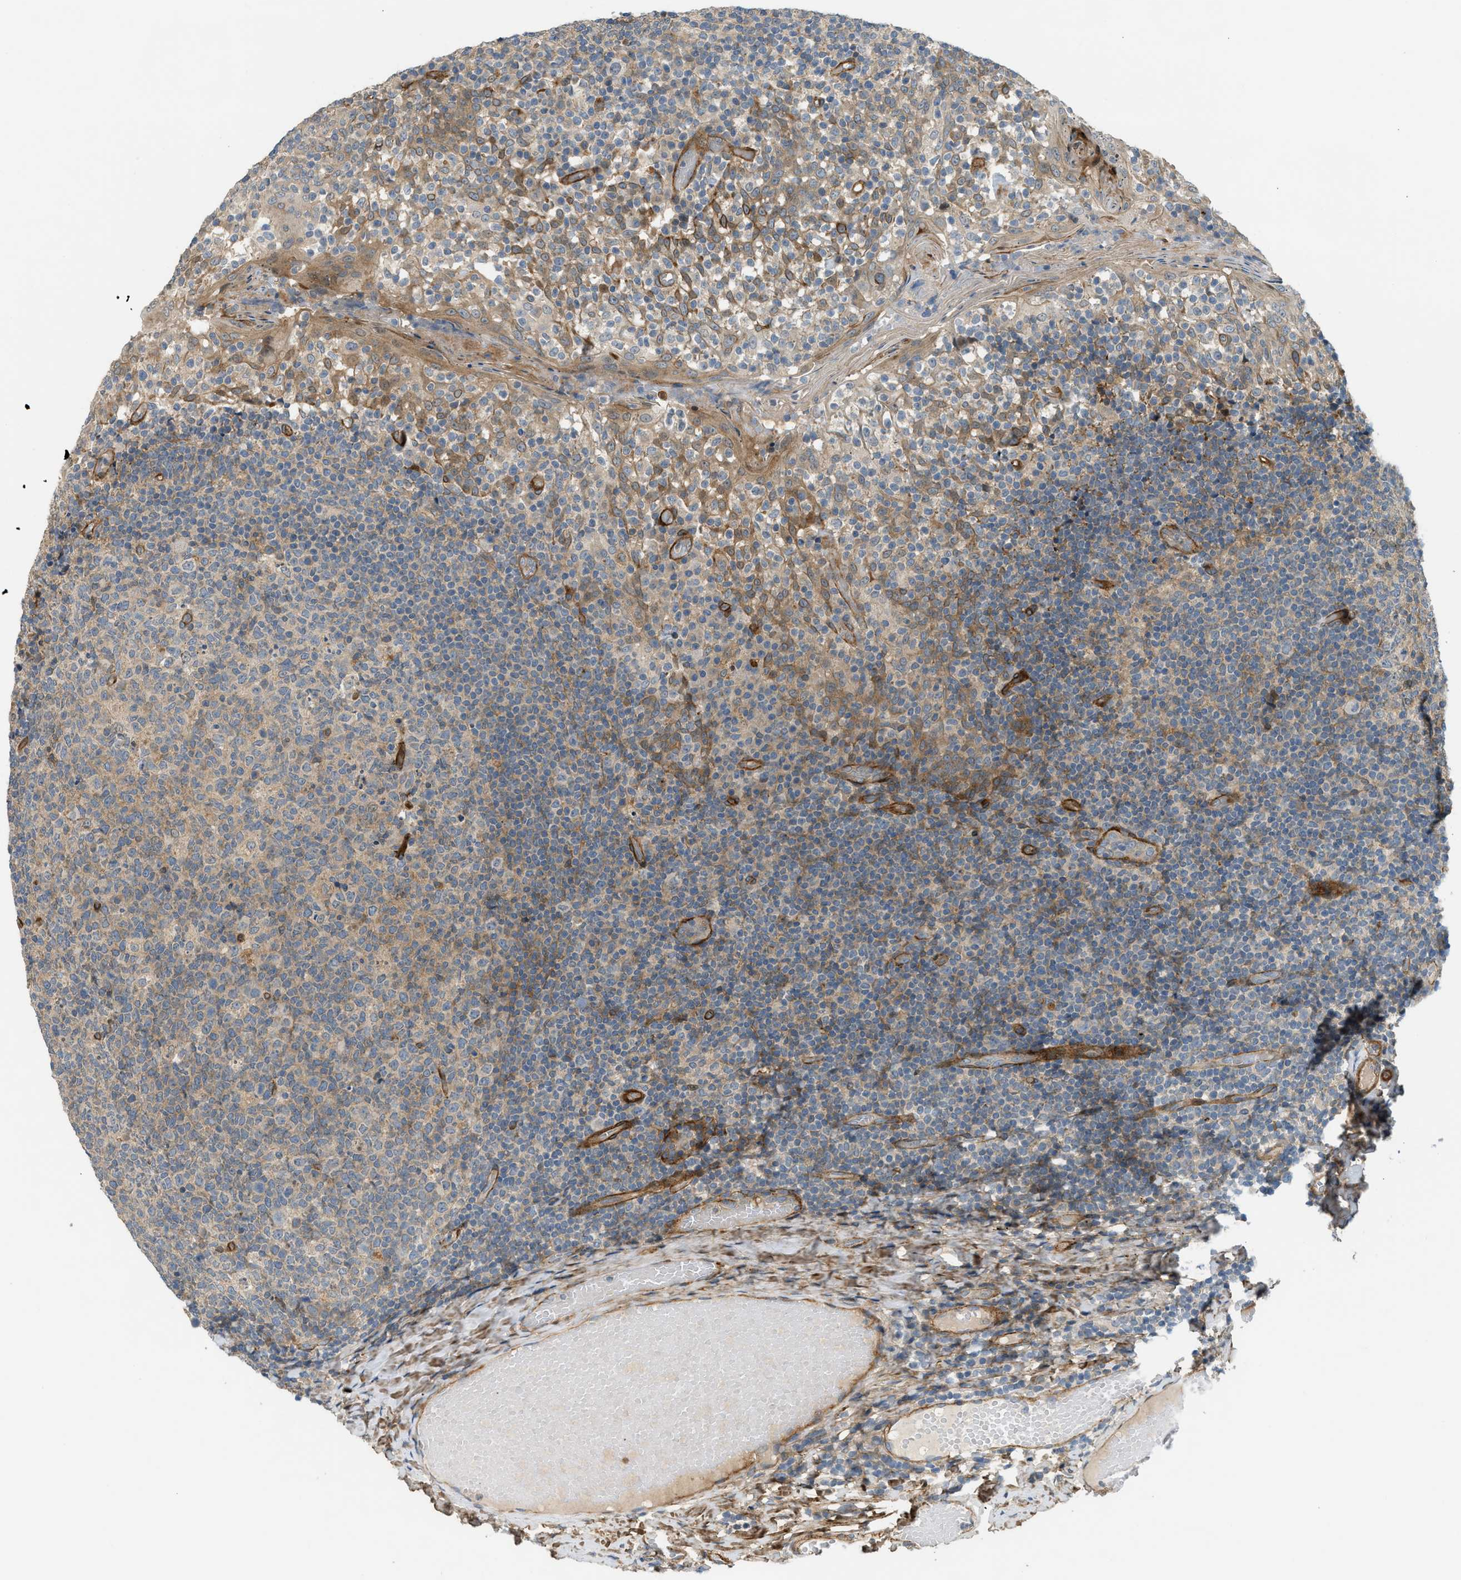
{"staining": {"intensity": "moderate", "quantity": "<25%", "location": "cytoplasmic/membranous"}, "tissue": "tonsil", "cell_type": "Germinal center cells", "image_type": "normal", "snomed": [{"axis": "morphology", "description": "Normal tissue, NOS"}, {"axis": "topography", "description": "Tonsil"}], "caption": "A photomicrograph of human tonsil stained for a protein demonstrates moderate cytoplasmic/membranous brown staining in germinal center cells. Immunohistochemistry stains the protein in brown and the nuclei are stained blue.", "gene": "EDNRA", "patient": {"sex": "female", "age": 19}}